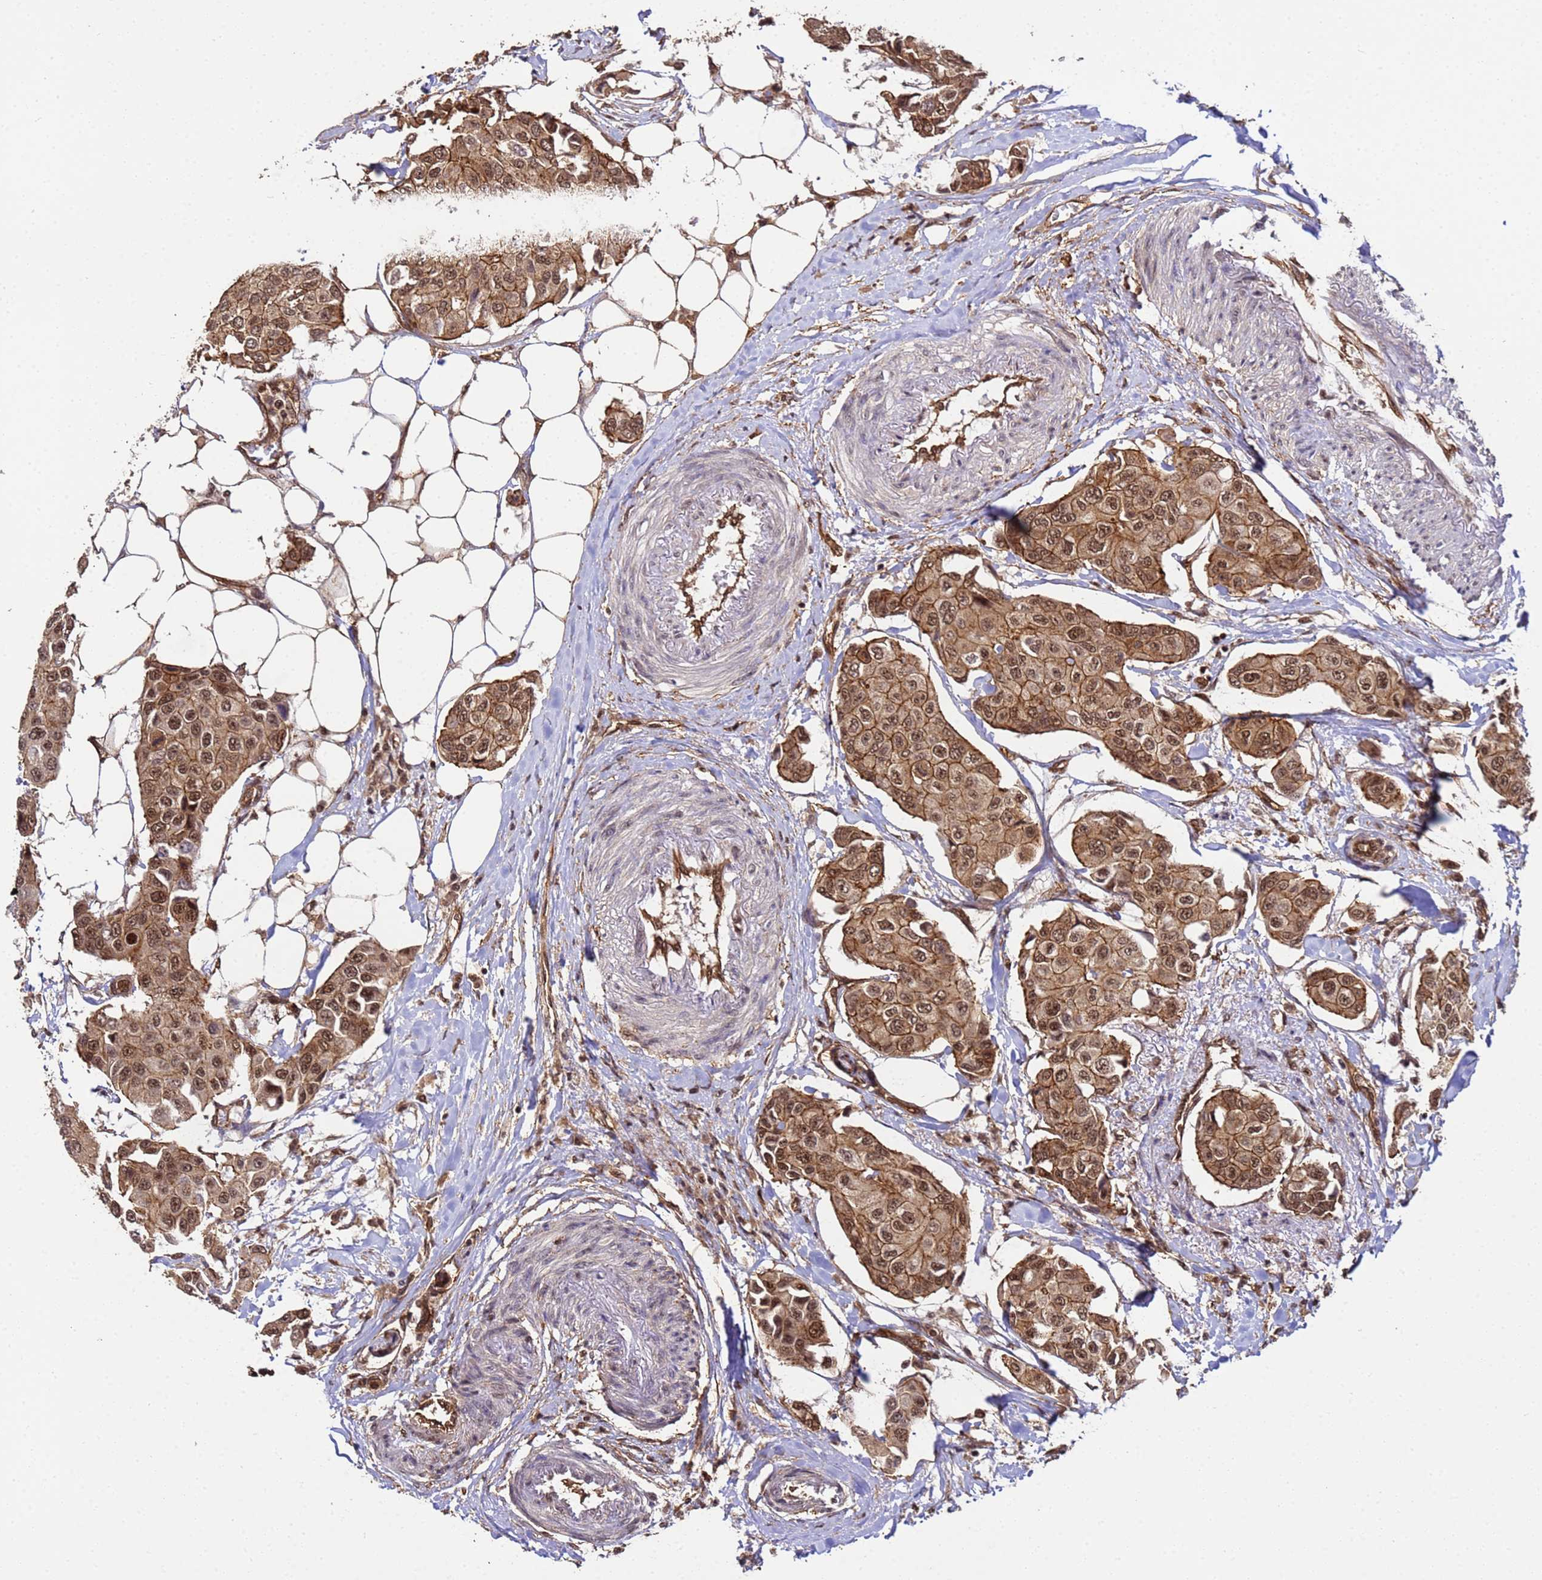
{"staining": {"intensity": "strong", "quantity": ">75%", "location": "cytoplasmic/membranous,nuclear"}, "tissue": "breast cancer", "cell_type": "Tumor cells", "image_type": "cancer", "snomed": [{"axis": "morphology", "description": "Duct carcinoma"}, {"axis": "topography", "description": "Breast"}], "caption": "Immunohistochemistry micrograph of human breast infiltrating ductal carcinoma stained for a protein (brown), which shows high levels of strong cytoplasmic/membranous and nuclear staining in about >75% of tumor cells.", "gene": "SYF2", "patient": {"sex": "female", "age": 80}}